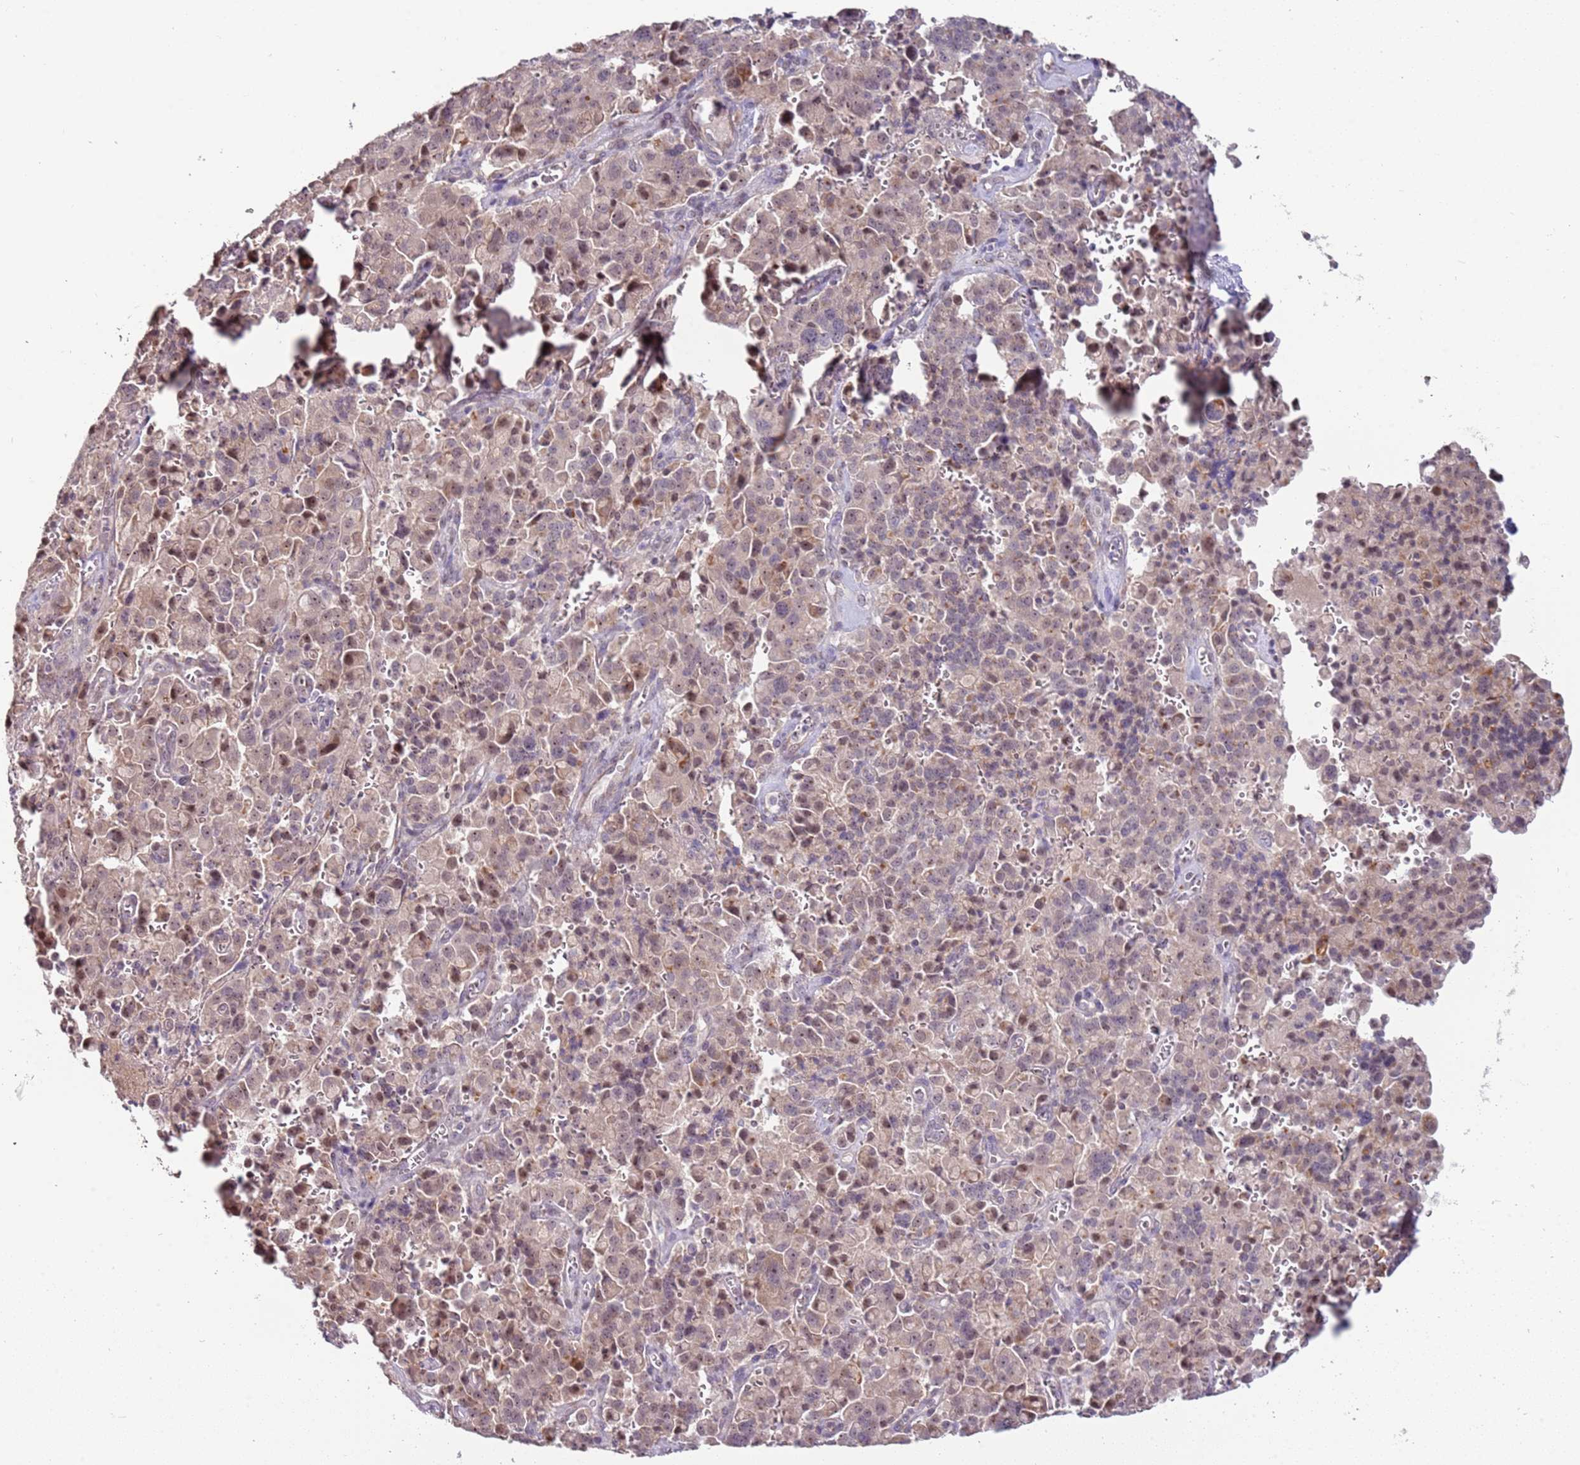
{"staining": {"intensity": "moderate", "quantity": "<25%", "location": "nuclear"}, "tissue": "pancreatic cancer", "cell_type": "Tumor cells", "image_type": "cancer", "snomed": [{"axis": "morphology", "description": "Adenocarcinoma, NOS"}, {"axis": "topography", "description": "Pancreas"}], "caption": "Human pancreatic cancer stained for a protein (brown) demonstrates moderate nuclear positive expression in about <25% of tumor cells.", "gene": "UCMA", "patient": {"sex": "male", "age": 65}}